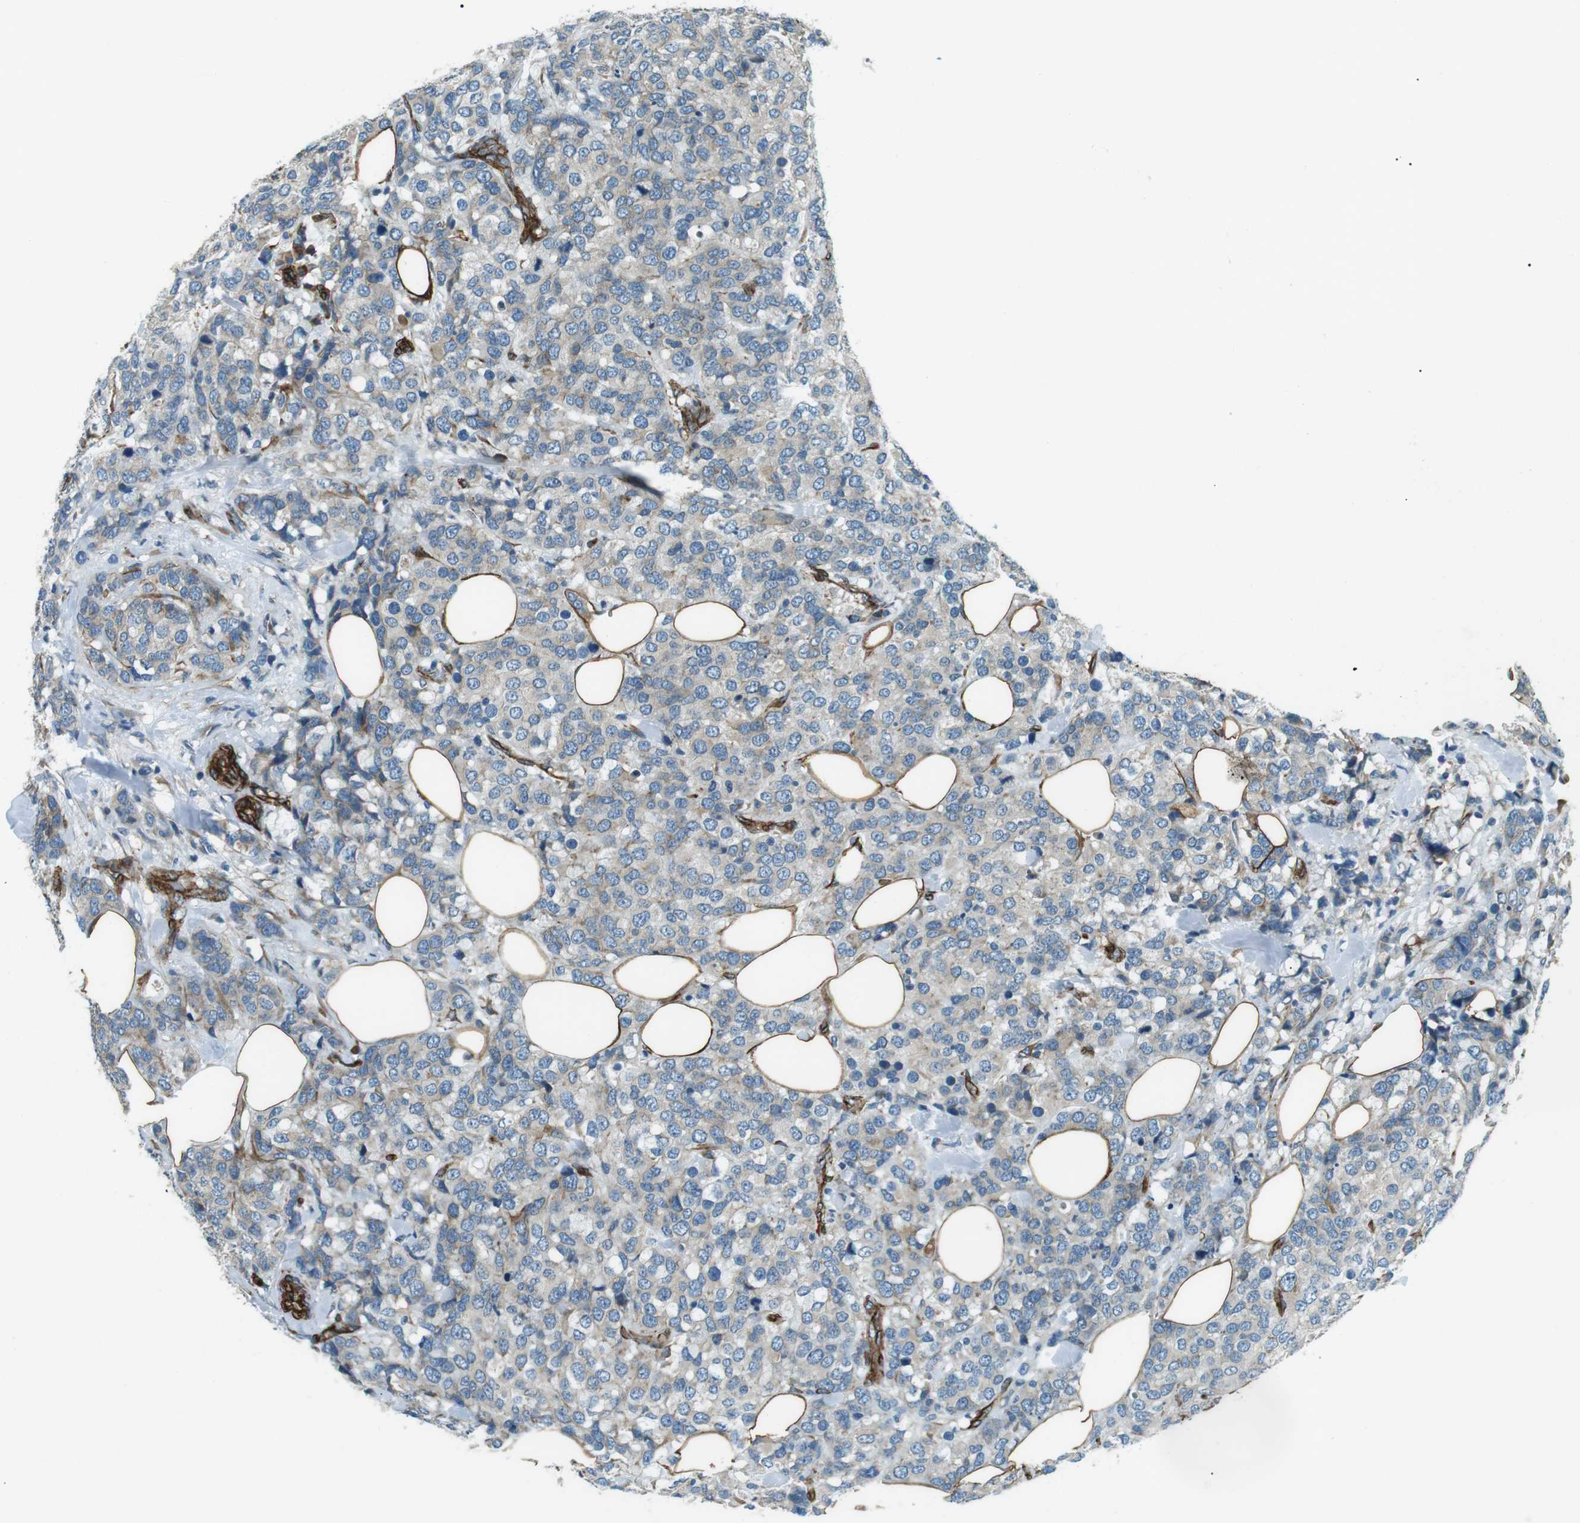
{"staining": {"intensity": "weak", "quantity": "<25%", "location": "cytoplasmic/membranous"}, "tissue": "breast cancer", "cell_type": "Tumor cells", "image_type": "cancer", "snomed": [{"axis": "morphology", "description": "Lobular carcinoma"}, {"axis": "topography", "description": "Breast"}], "caption": "This is an immunohistochemistry photomicrograph of lobular carcinoma (breast). There is no positivity in tumor cells.", "gene": "ODR4", "patient": {"sex": "female", "age": 59}}